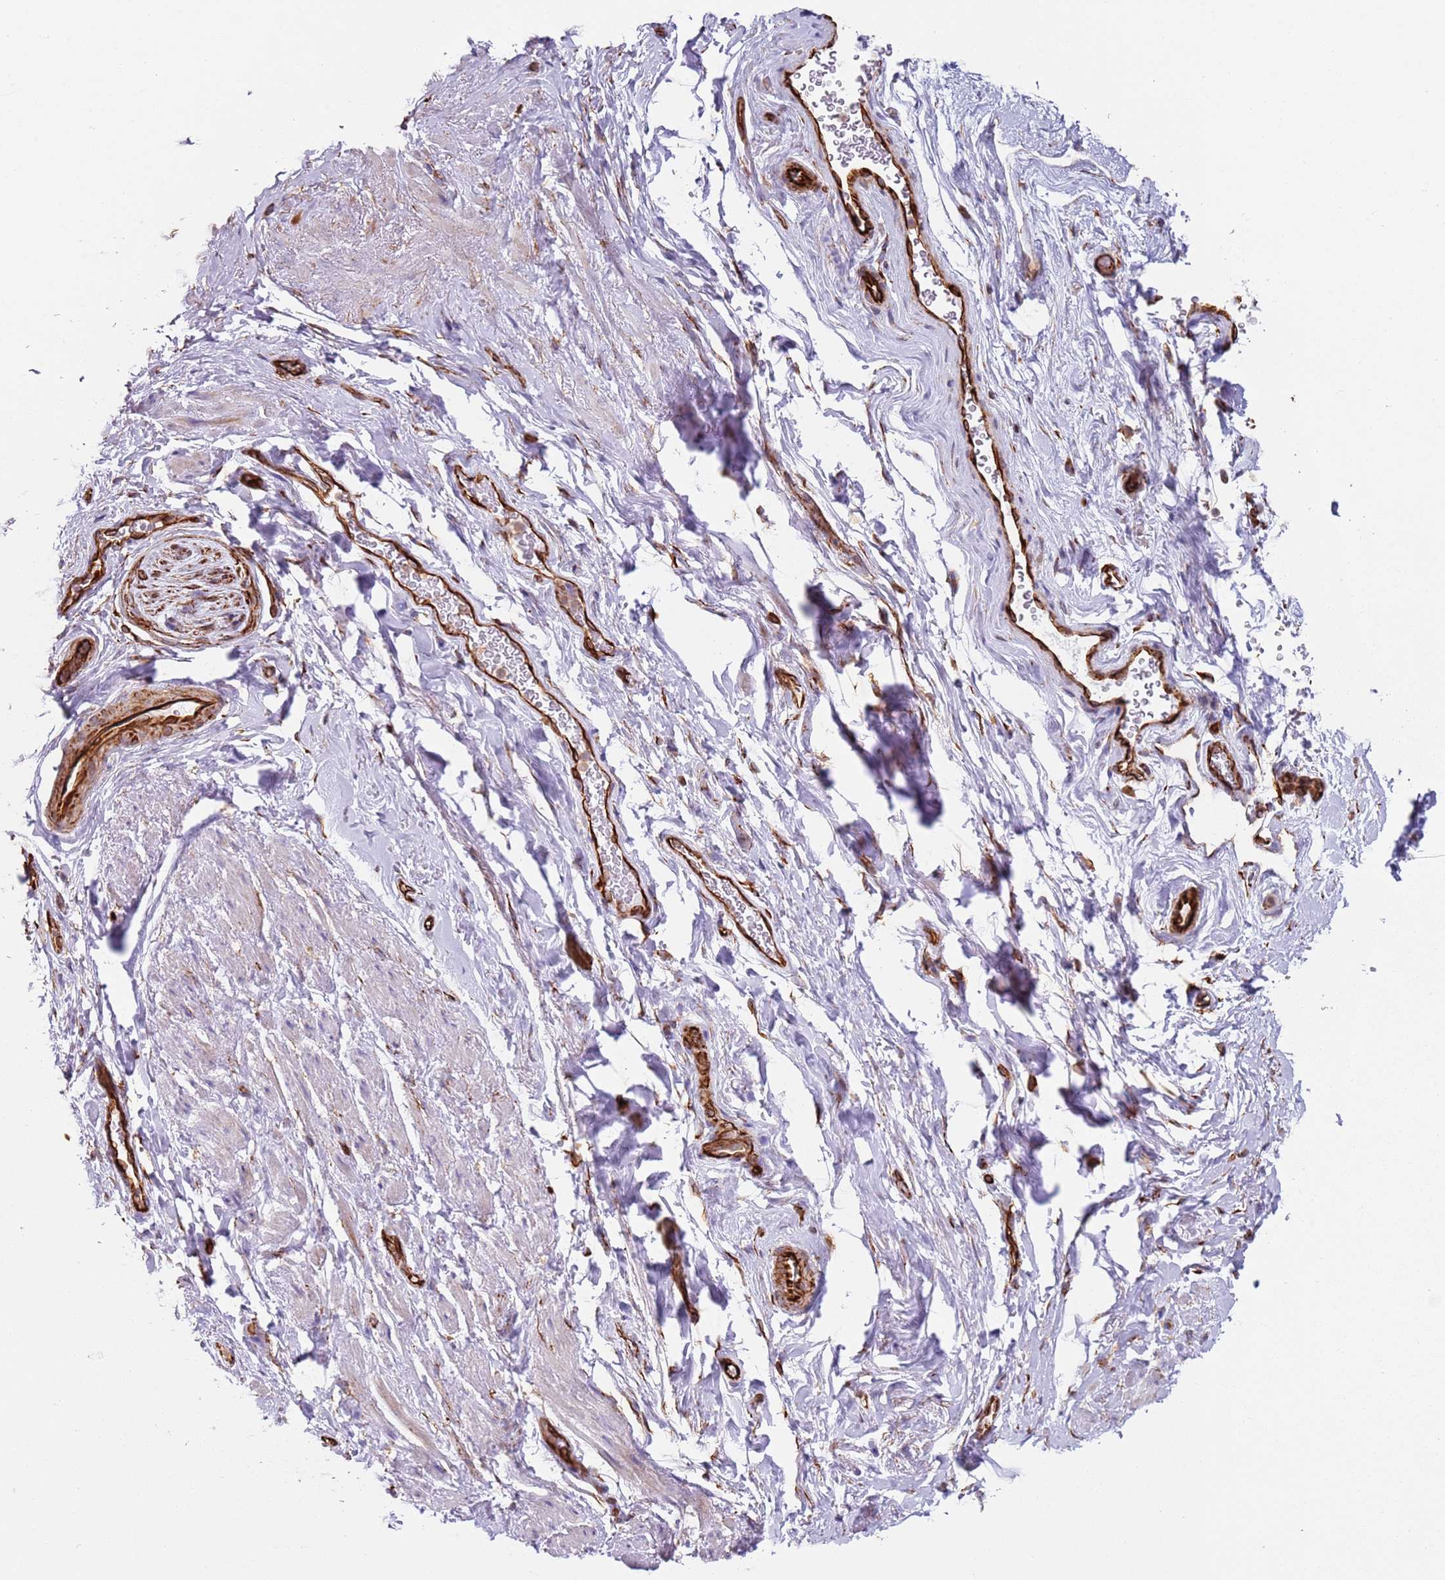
{"staining": {"intensity": "negative", "quantity": "none", "location": "none"}, "tissue": "smooth muscle", "cell_type": "Smooth muscle cells", "image_type": "normal", "snomed": [{"axis": "morphology", "description": "Normal tissue, NOS"}, {"axis": "topography", "description": "Smooth muscle"}, {"axis": "topography", "description": "Peripheral nerve tissue"}], "caption": "Smooth muscle cells are negative for protein expression in unremarkable human smooth muscle.", "gene": "SNAPIN", "patient": {"sex": "male", "age": 69}}